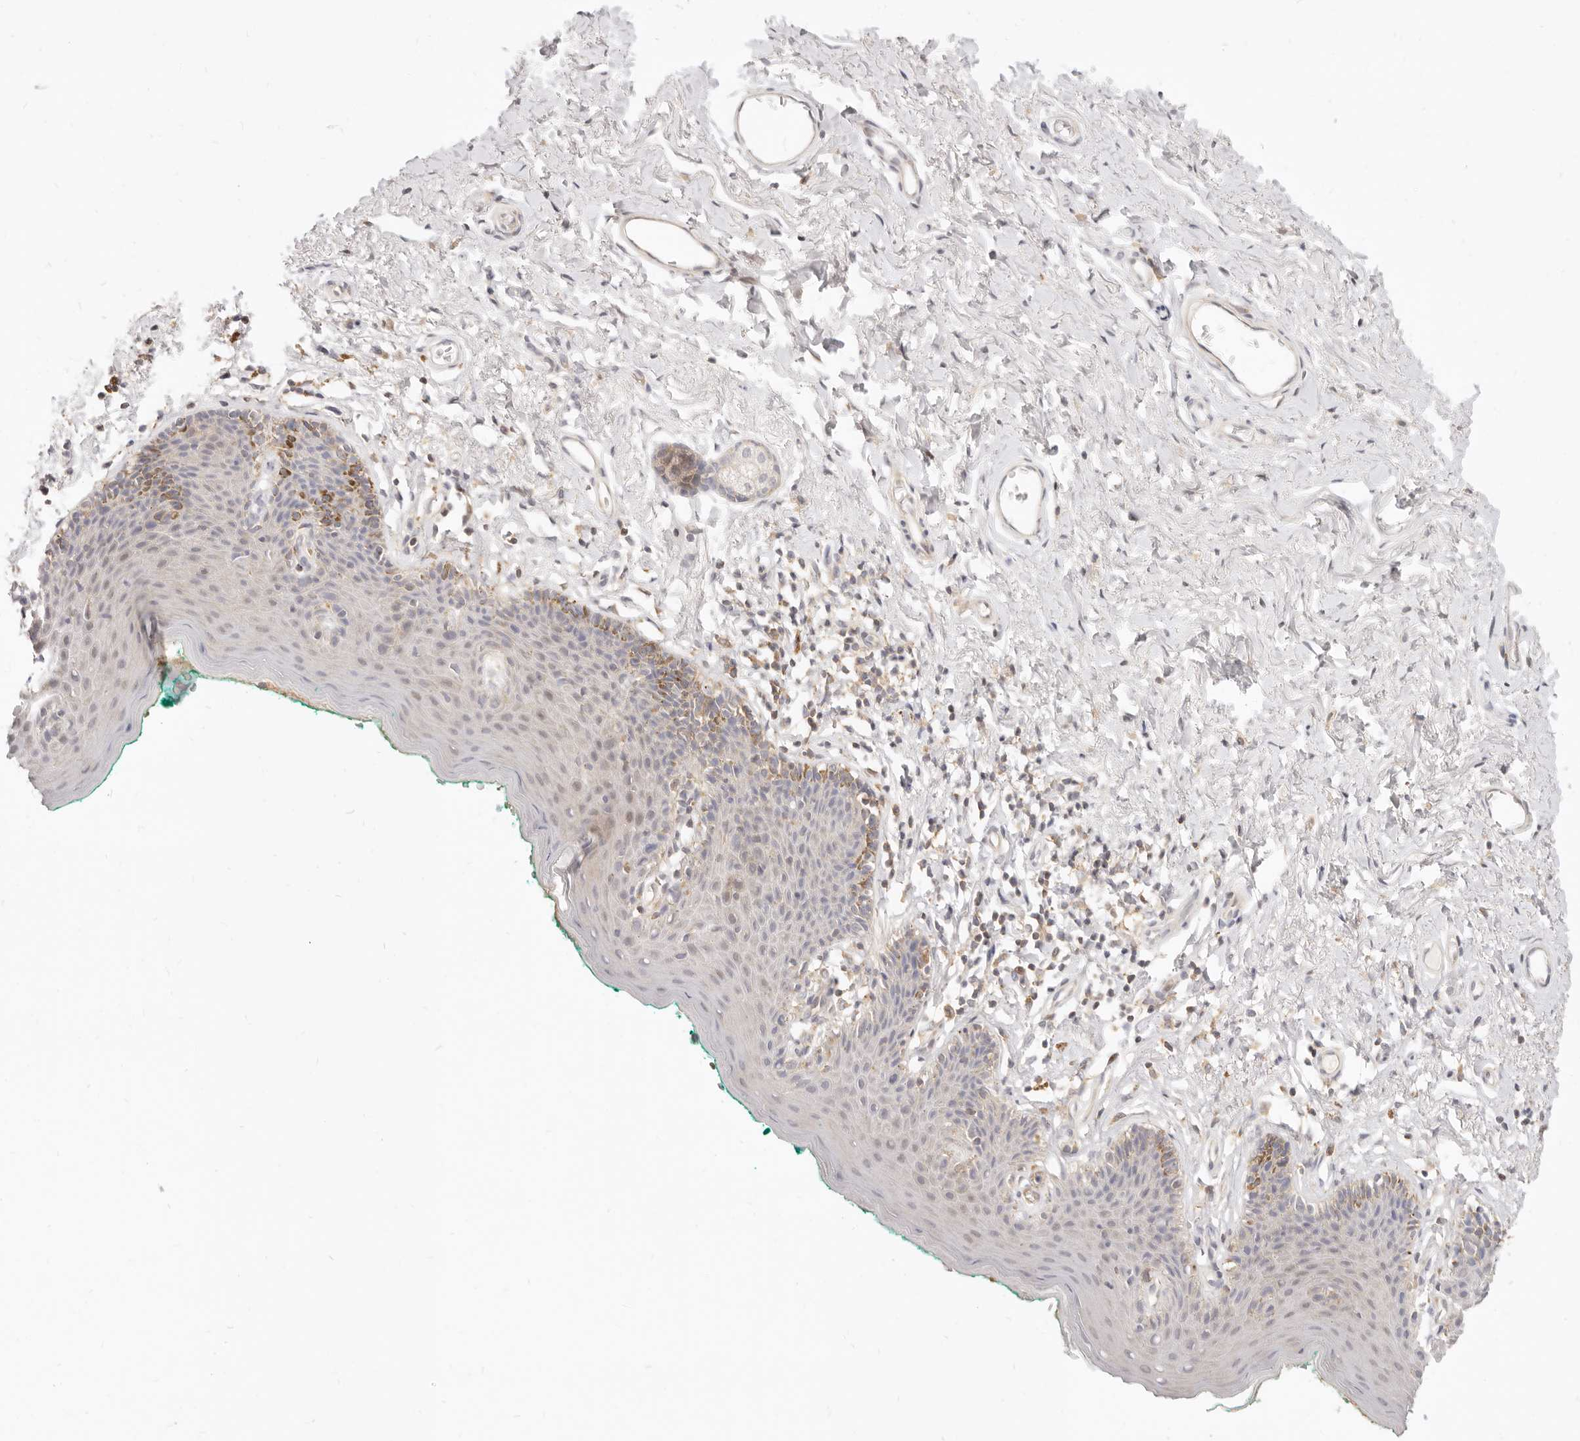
{"staining": {"intensity": "moderate", "quantity": "<25%", "location": "cytoplasmic/membranous"}, "tissue": "skin", "cell_type": "Epidermal cells", "image_type": "normal", "snomed": [{"axis": "morphology", "description": "Normal tissue, NOS"}, {"axis": "topography", "description": "Vulva"}], "caption": "This photomicrograph displays immunohistochemistry staining of benign skin, with low moderate cytoplasmic/membranous expression in approximately <25% of epidermal cells.", "gene": "LTB4R2", "patient": {"sex": "female", "age": 66}}